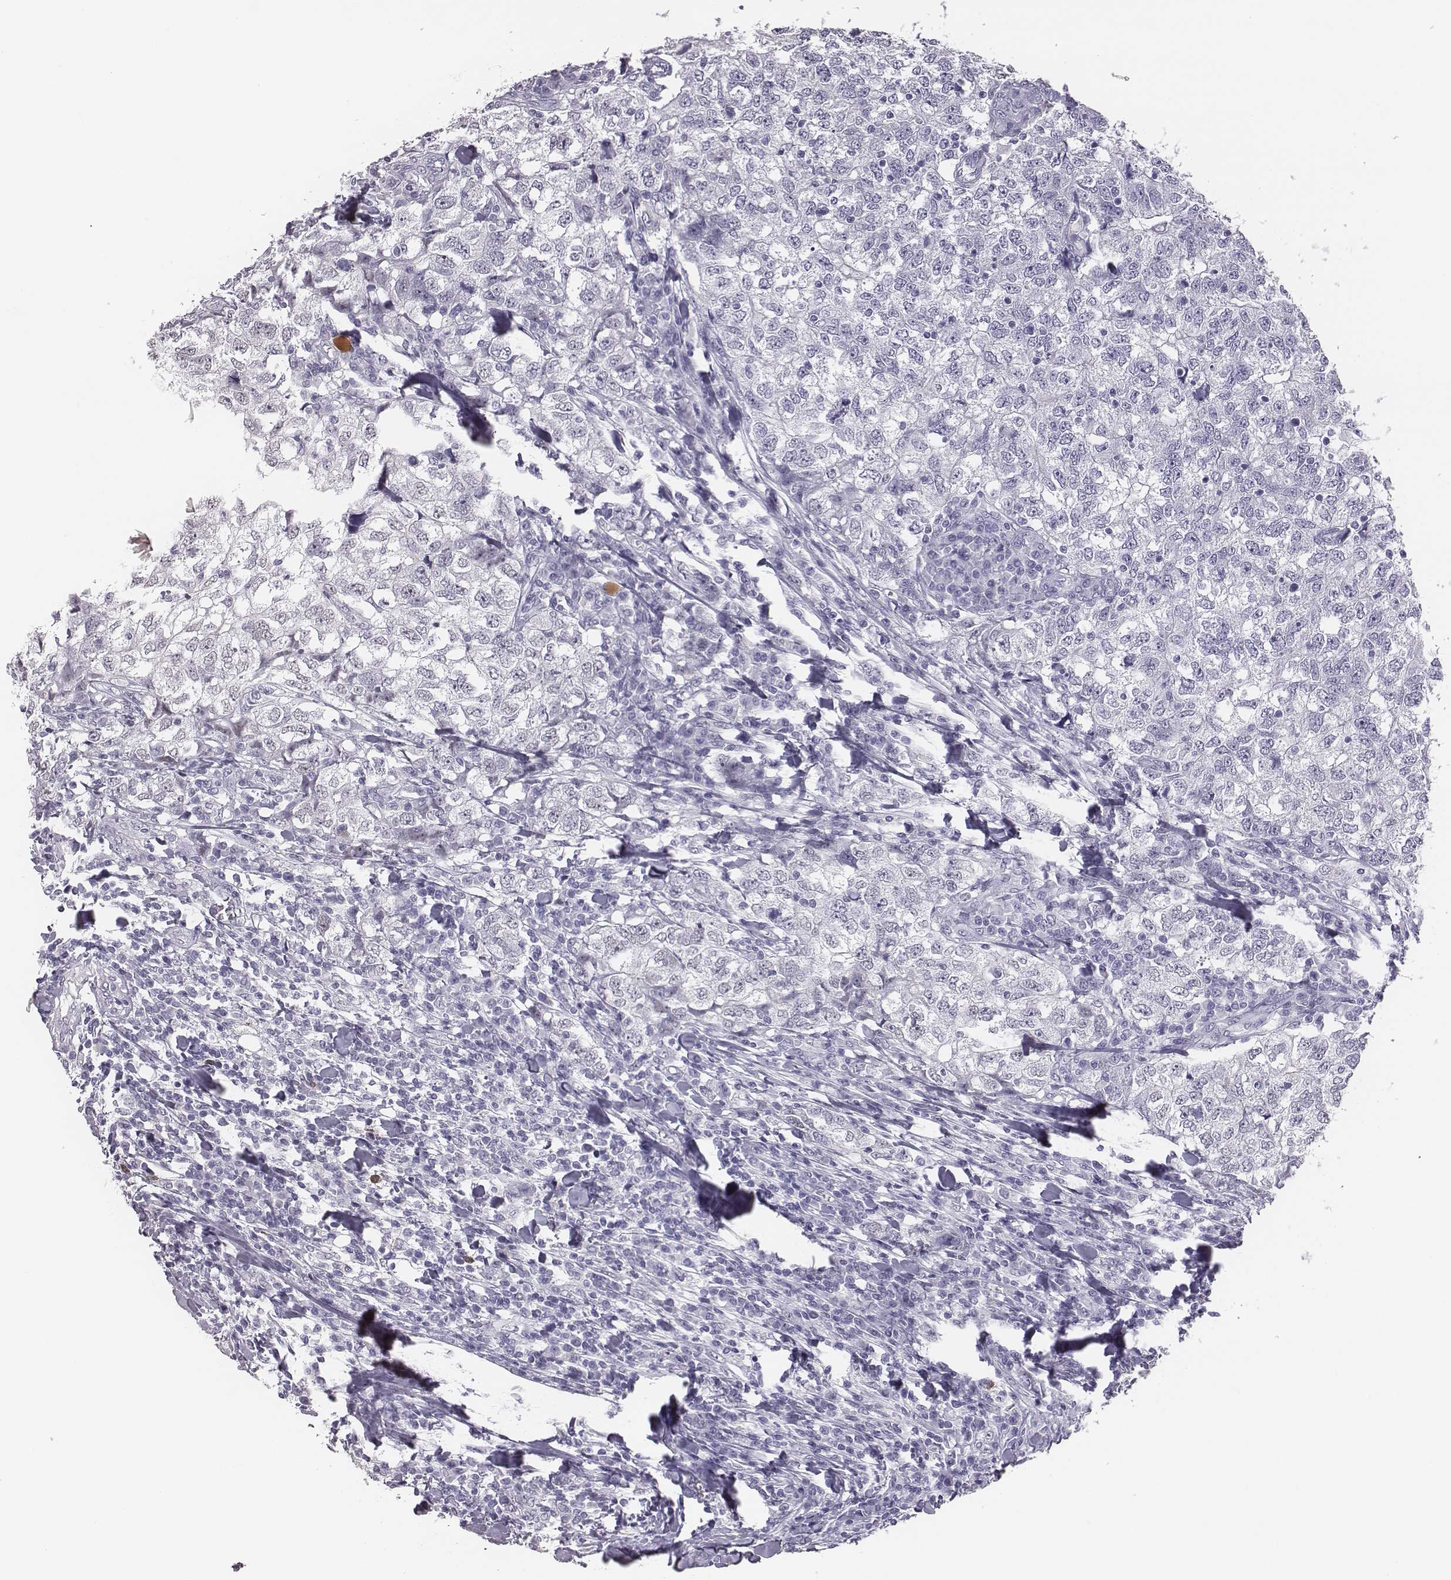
{"staining": {"intensity": "negative", "quantity": "none", "location": "none"}, "tissue": "breast cancer", "cell_type": "Tumor cells", "image_type": "cancer", "snomed": [{"axis": "morphology", "description": "Duct carcinoma"}, {"axis": "topography", "description": "Breast"}], "caption": "Immunohistochemistry photomicrograph of human breast cancer (invasive ductal carcinoma) stained for a protein (brown), which demonstrates no staining in tumor cells.", "gene": "ACOD1", "patient": {"sex": "female", "age": 30}}